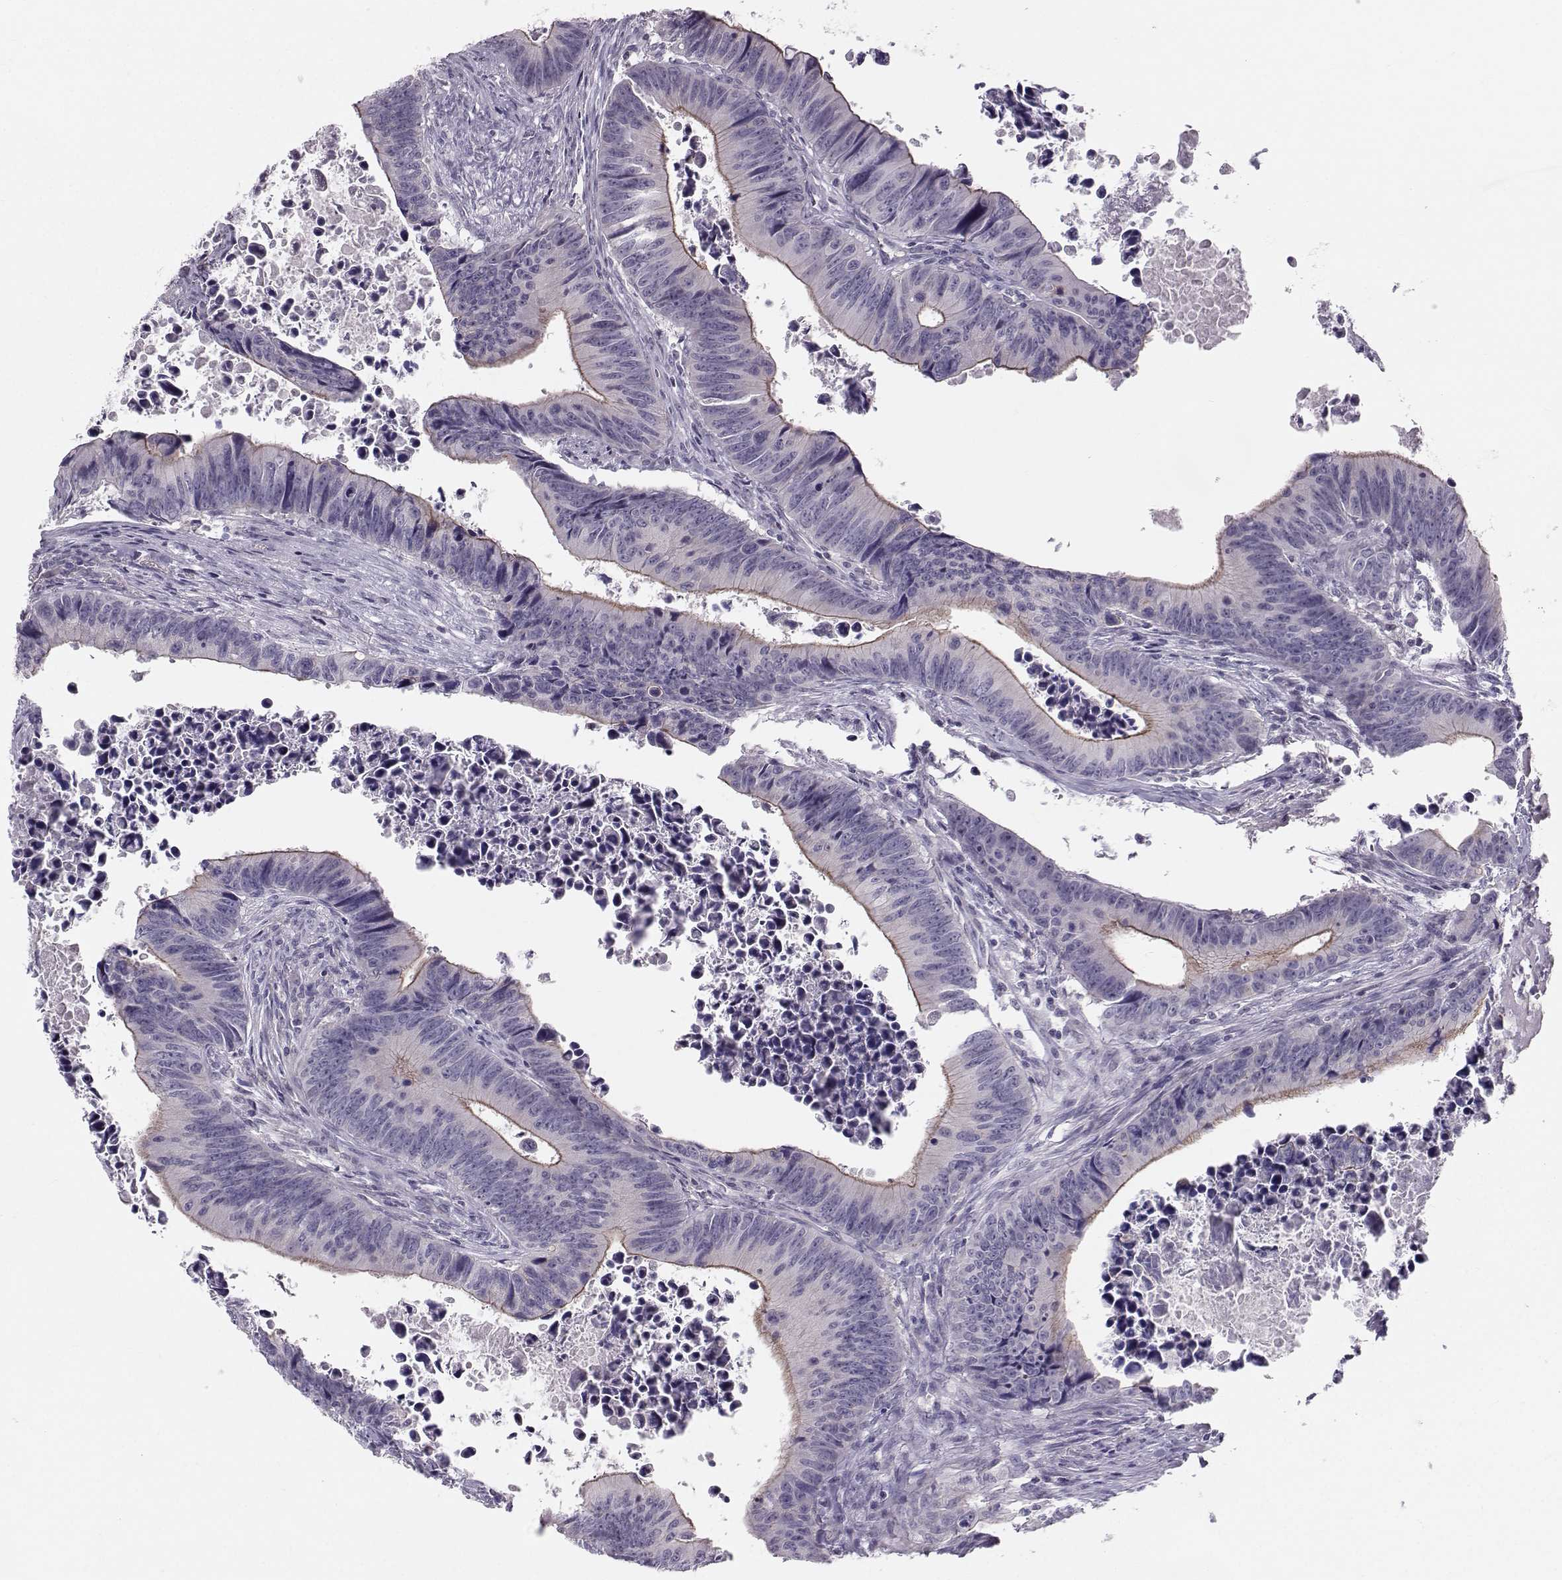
{"staining": {"intensity": "moderate", "quantity": "<25%", "location": "cytoplasmic/membranous"}, "tissue": "colorectal cancer", "cell_type": "Tumor cells", "image_type": "cancer", "snomed": [{"axis": "morphology", "description": "Adenocarcinoma, NOS"}, {"axis": "topography", "description": "Colon"}], "caption": "Approximately <25% of tumor cells in human colorectal adenocarcinoma demonstrate moderate cytoplasmic/membranous protein staining as visualized by brown immunohistochemical staining.", "gene": "MAST1", "patient": {"sex": "female", "age": 87}}